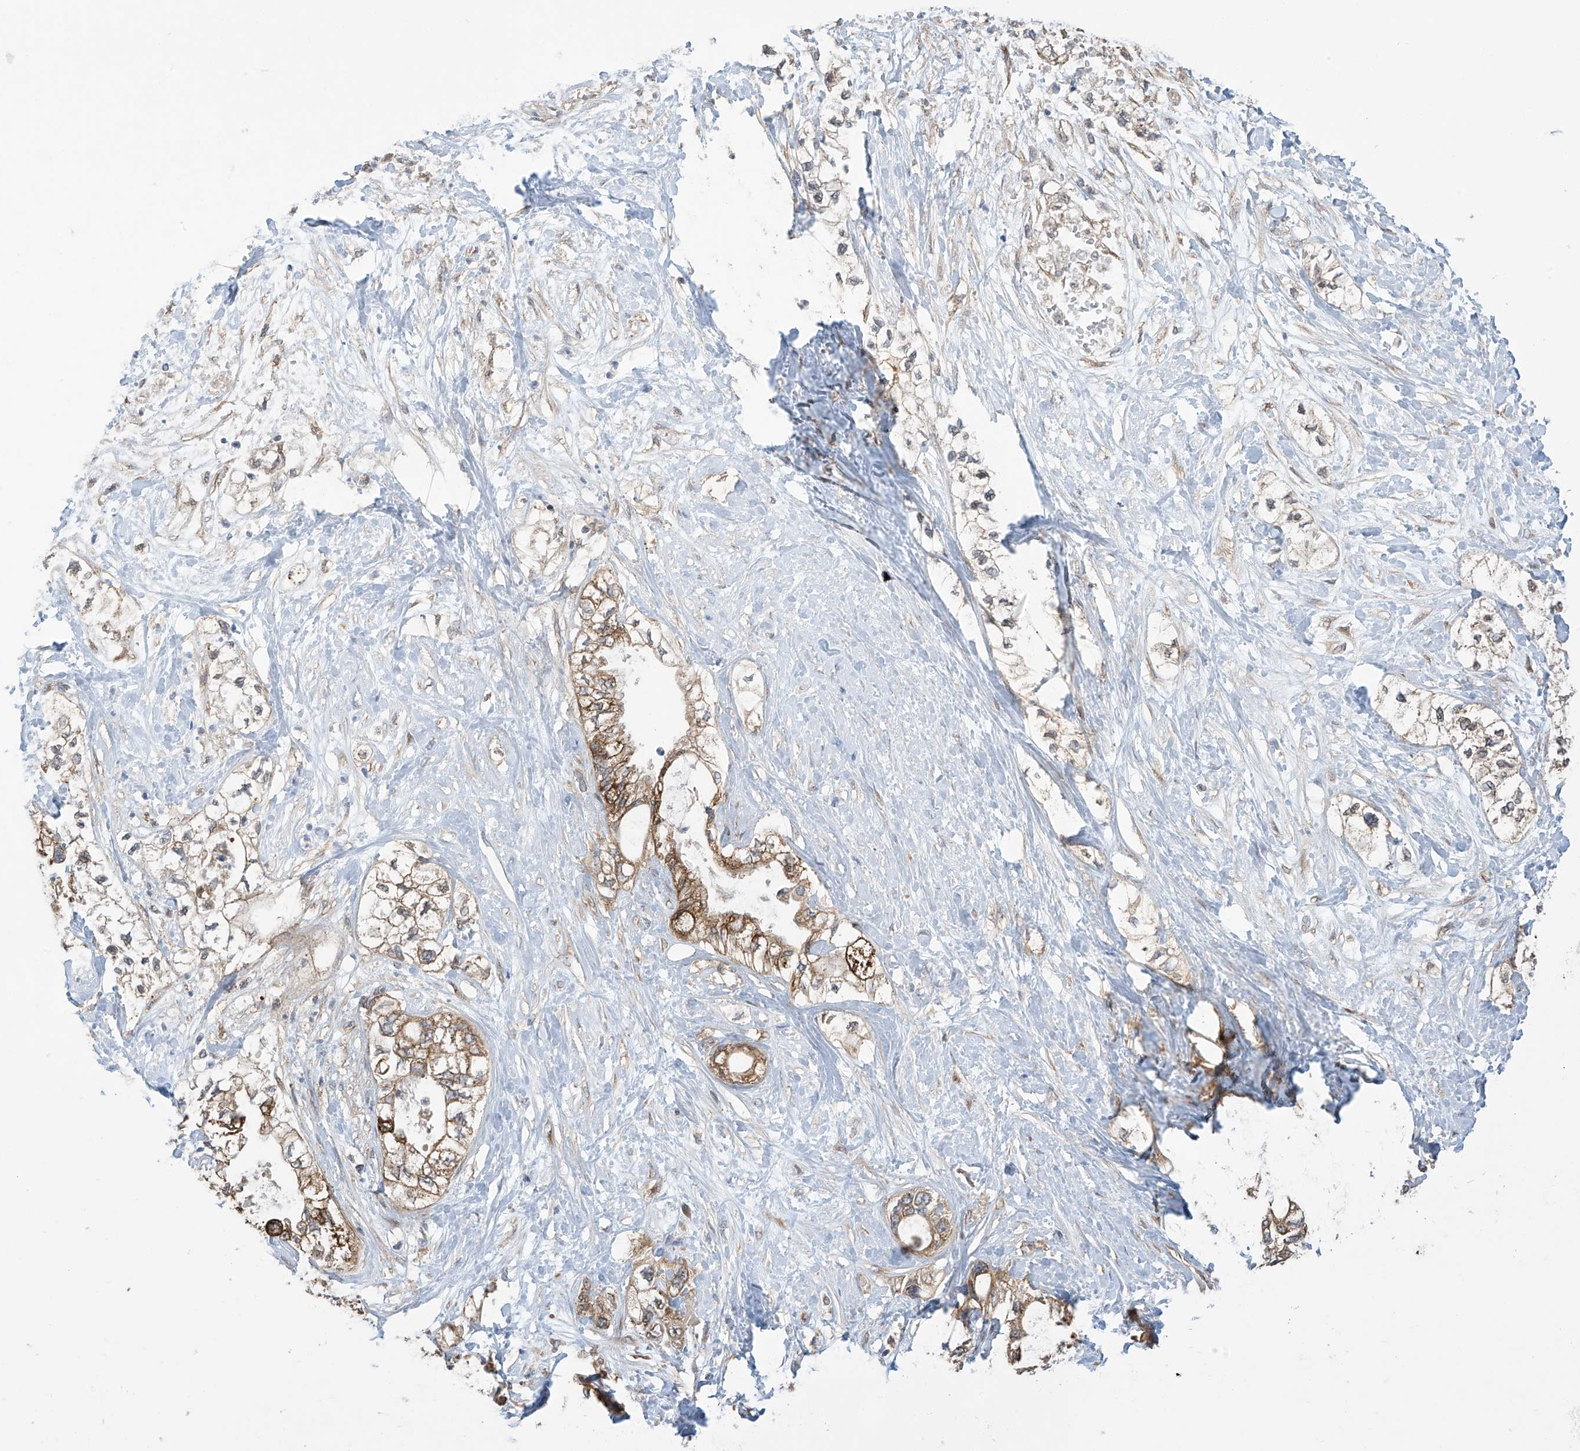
{"staining": {"intensity": "moderate", "quantity": ">75%", "location": "cytoplasmic/membranous"}, "tissue": "pancreatic cancer", "cell_type": "Tumor cells", "image_type": "cancer", "snomed": [{"axis": "morphology", "description": "Adenocarcinoma, NOS"}, {"axis": "topography", "description": "Pancreas"}], "caption": "Pancreatic cancer (adenocarcinoma) stained with a protein marker exhibits moderate staining in tumor cells.", "gene": "PNPT1", "patient": {"sex": "male", "age": 70}}